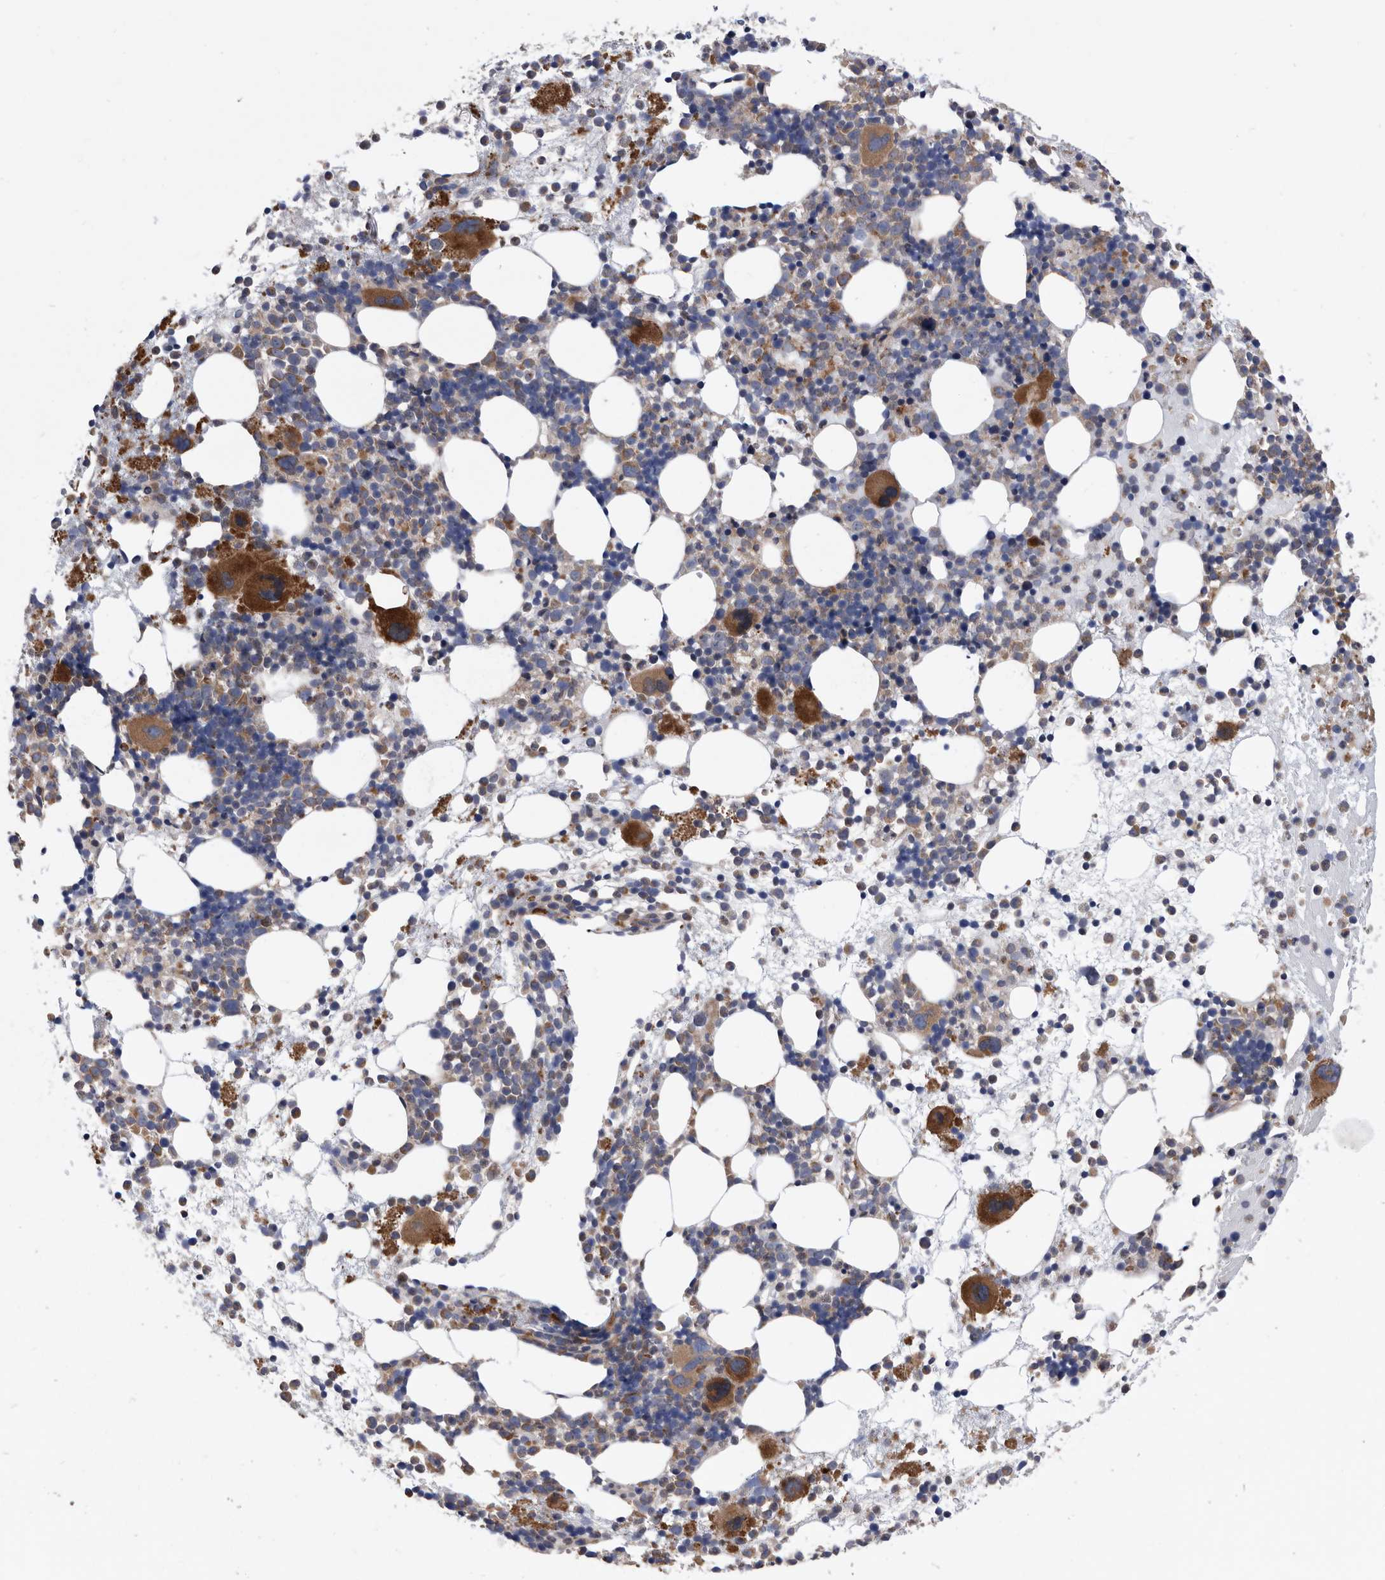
{"staining": {"intensity": "strong", "quantity": "<25%", "location": "cytoplasmic/membranous"}, "tissue": "bone marrow", "cell_type": "Hematopoietic cells", "image_type": "normal", "snomed": [{"axis": "morphology", "description": "Normal tissue, NOS"}, {"axis": "topography", "description": "Bone marrow"}], "caption": "Immunohistochemistry (DAB) staining of unremarkable human bone marrow exhibits strong cytoplasmic/membranous protein staining in approximately <25% of hematopoietic cells.", "gene": "BAIAP3", "patient": {"sex": "female", "age": 57}}